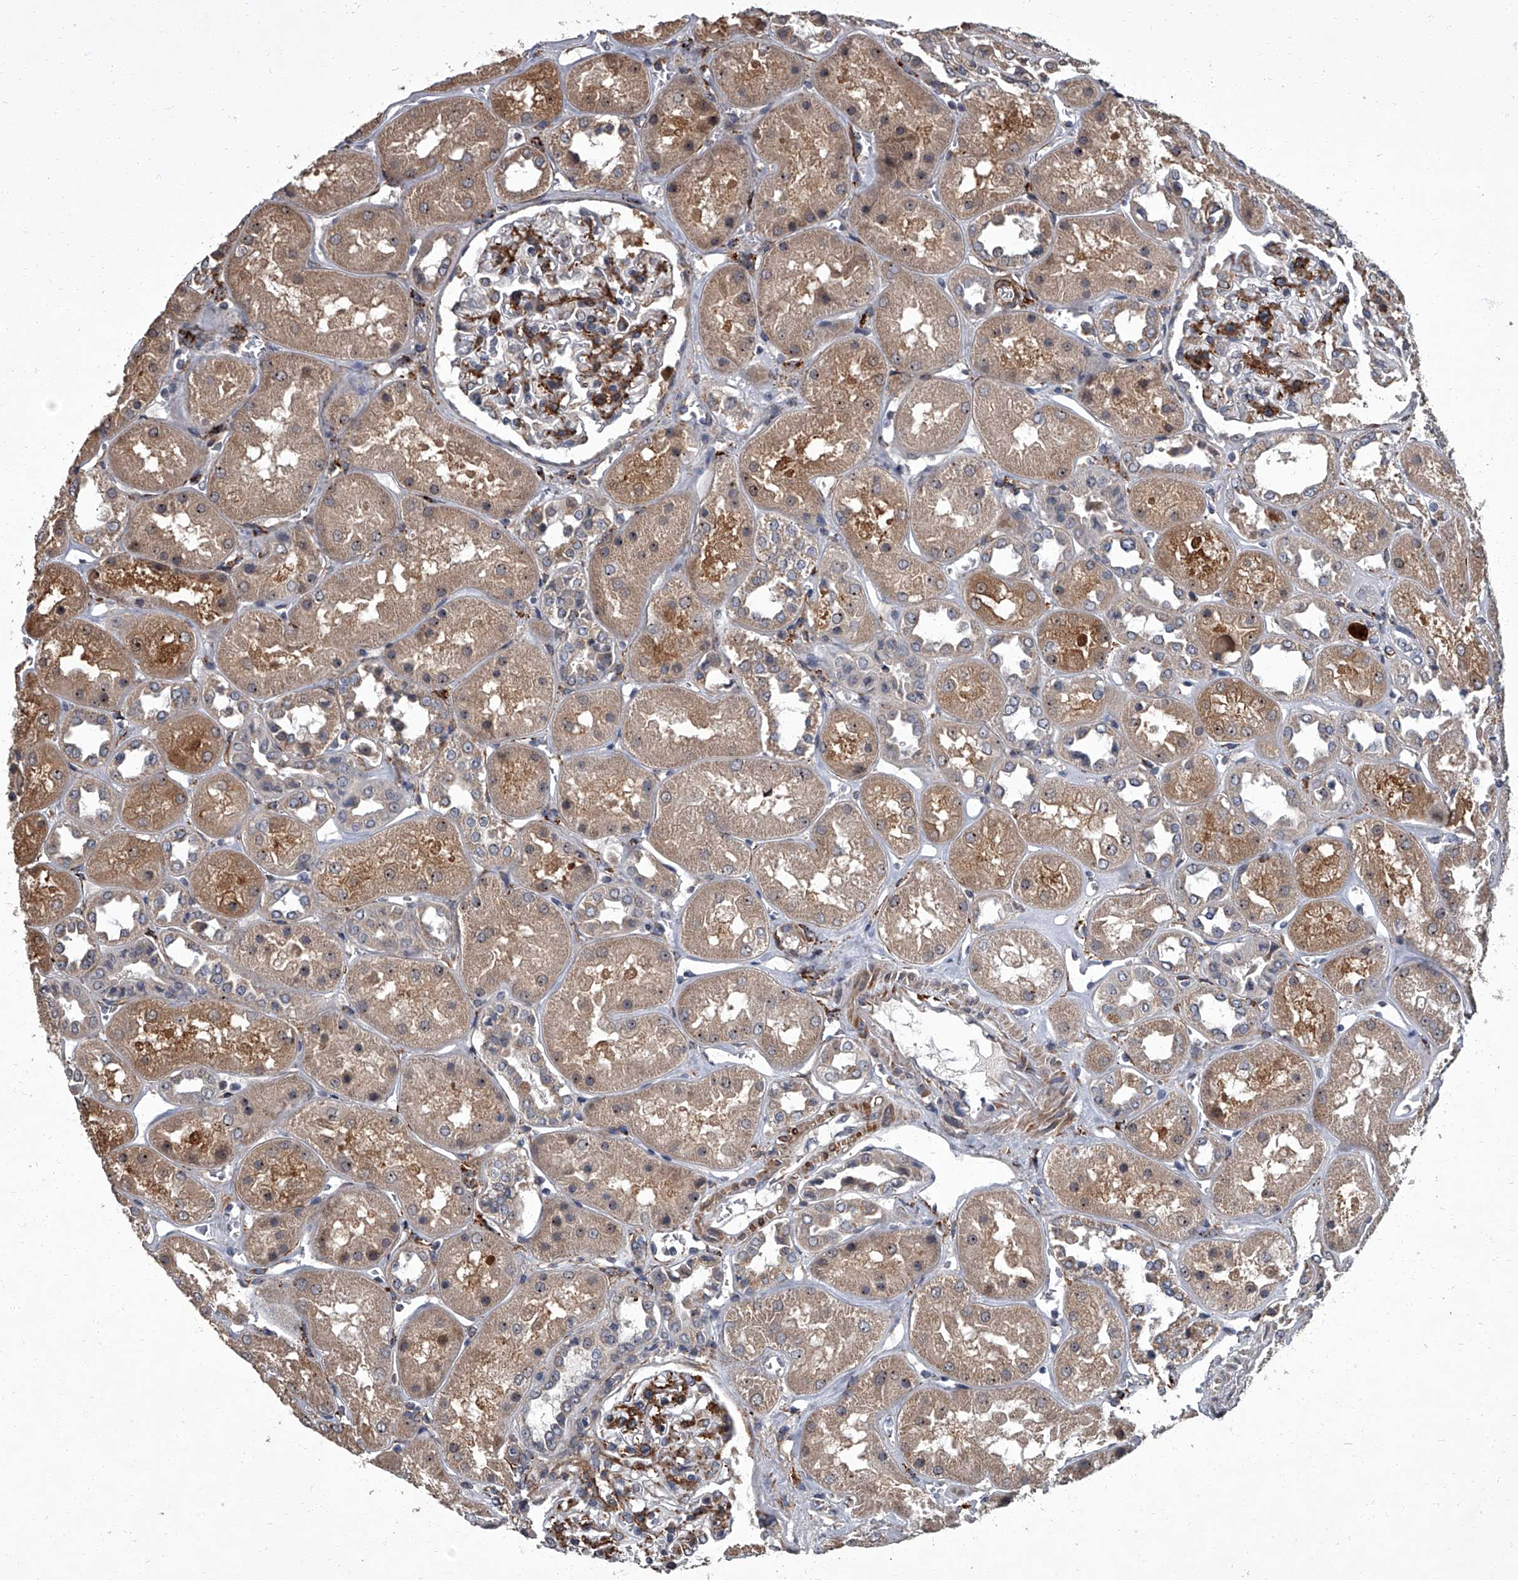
{"staining": {"intensity": "moderate", "quantity": "25%-75%", "location": "cytoplasmic/membranous"}, "tissue": "kidney", "cell_type": "Cells in glomeruli", "image_type": "normal", "snomed": [{"axis": "morphology", "description": "Normal tissue, NOS"}, {"axis": "topography", "description": "Kidney"}], "caption": "Cells in glomeruli show medium levels of moderate cytoplasmic/membranous expression in approximately 25%-75% of cells in unremarkable human kidney.", "gene": "SIRT4", "patient": {"sex": "male", "age": 70}}